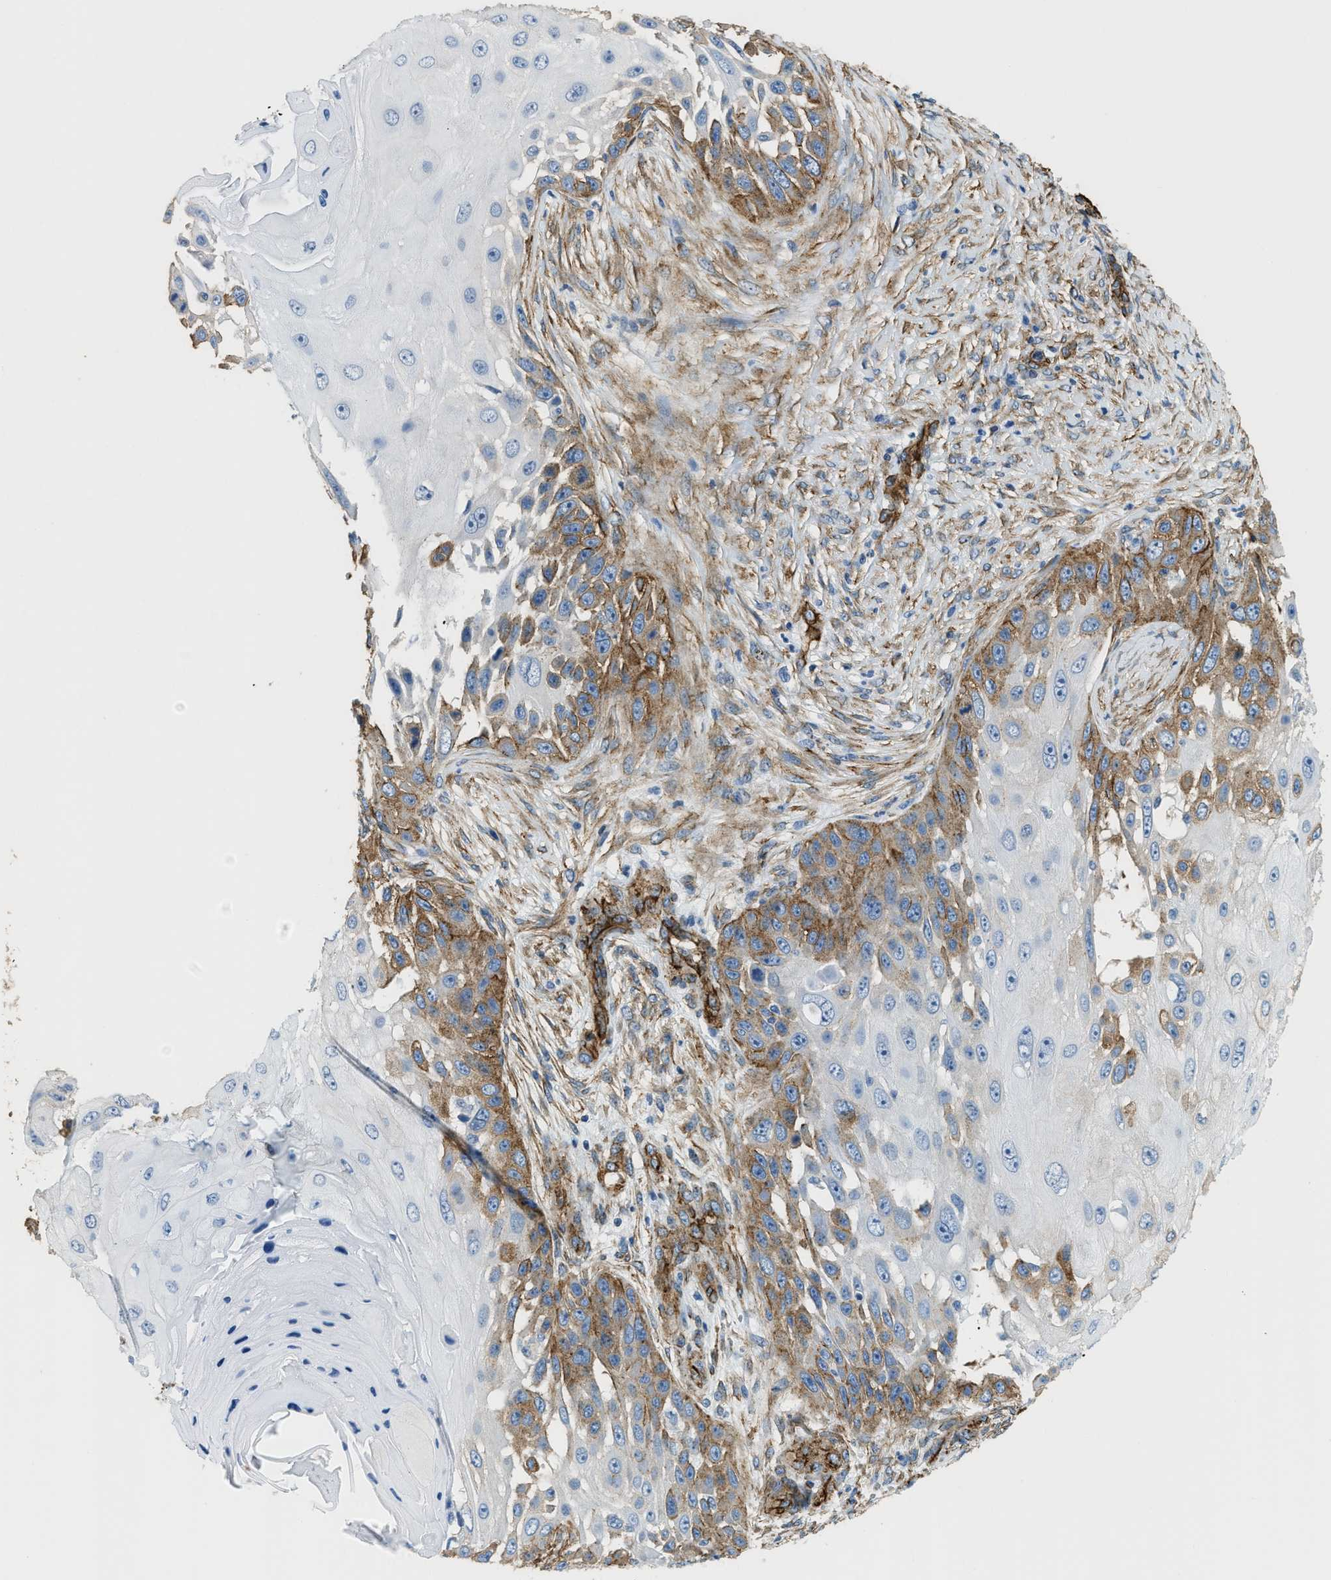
{"staining": {"intensity": "moderate", "quantity": "25%-75%", "location": "cytoplasmic/membranous"}, "tissue": "skin cancer", "cell_type": "Tumor cells", "image_type": "cancer", "snomed": [{"axis": "morphology", "description": "Squamous cell carcinoma, NOS"}, {"axis": "topography", "description": "Skin"}], "caption": "Protein staining of skin cancer tissue reveals moderate cytoplasmic/membranous positivity in about 25%-75% of tumor cells.", "gene": "TMEM43", "patient": {"sex": "female", "age": 44}}